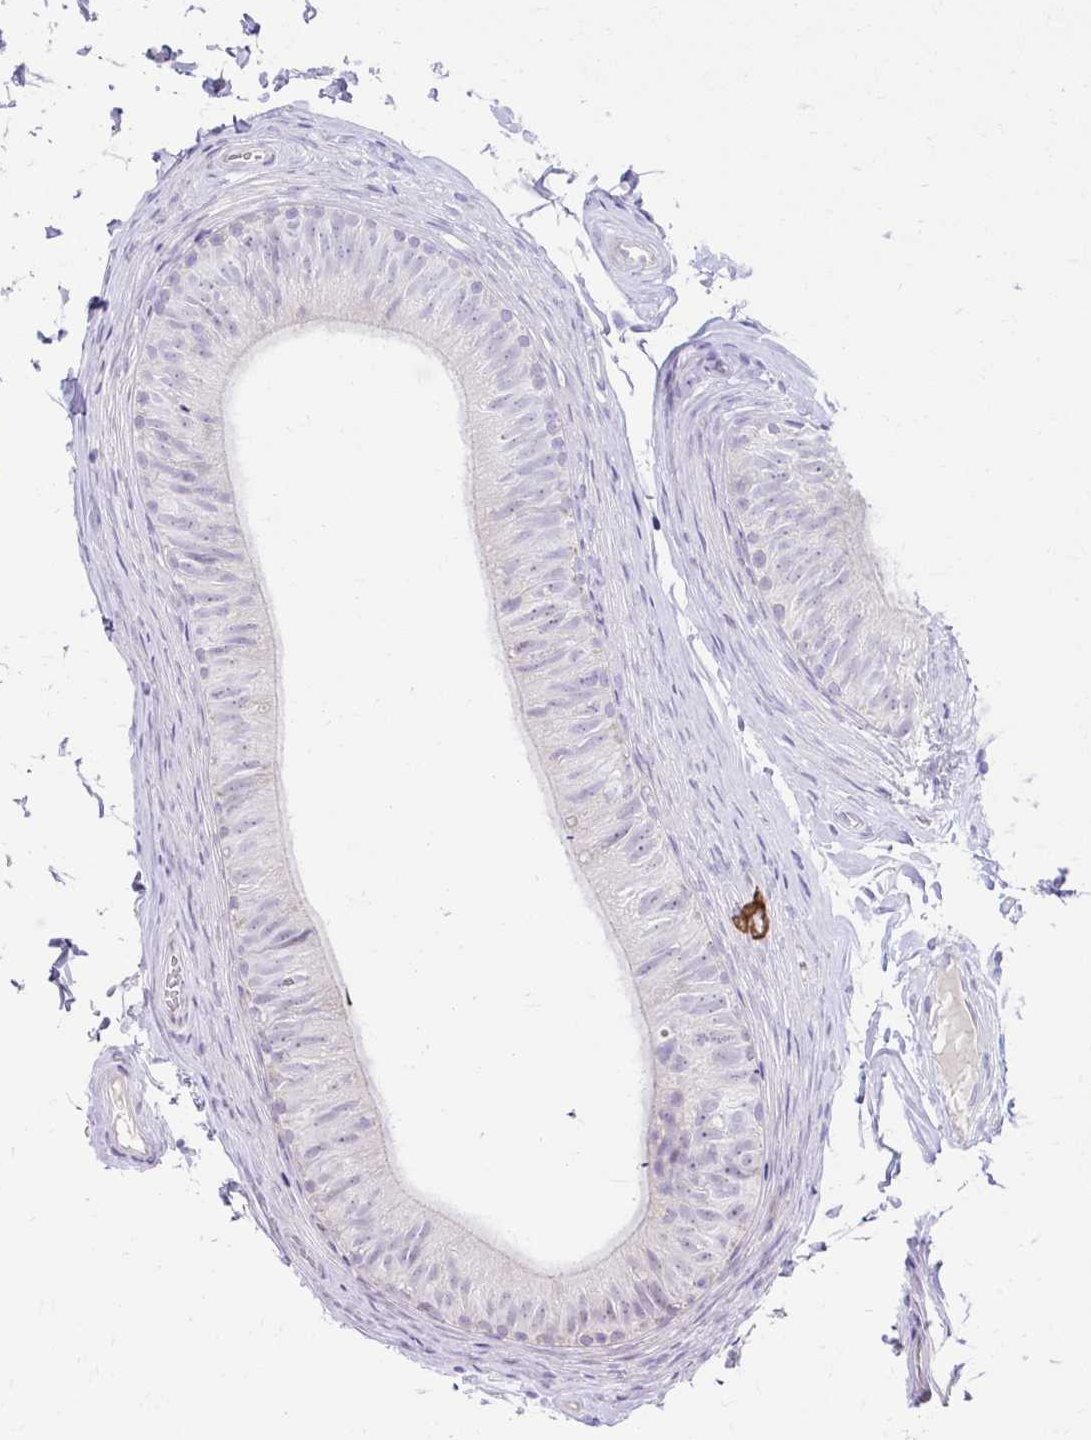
{"staining": {"intensity": "negative", "quantity": "none", "location": "none"}, "tissue": "epididymis", "cell_type": "Glandular cells", "image_type": "normal", "snomed": [{"axis": "morphology", "description": "Normal tissue, NOS"}, {"axis": "topography", "description": "Epididymis, spermatic cord, NOS"}, {"axis": "topography", "description": "Epididymis"}, {"axis": "topography", "description": "Peripheral nerve tissue"}], "caption": "The micrograph displays no staining of glandular cells in benign epididymis.", "gene": "PRRG3", "patient": {"sex": "male", "age": 29}}